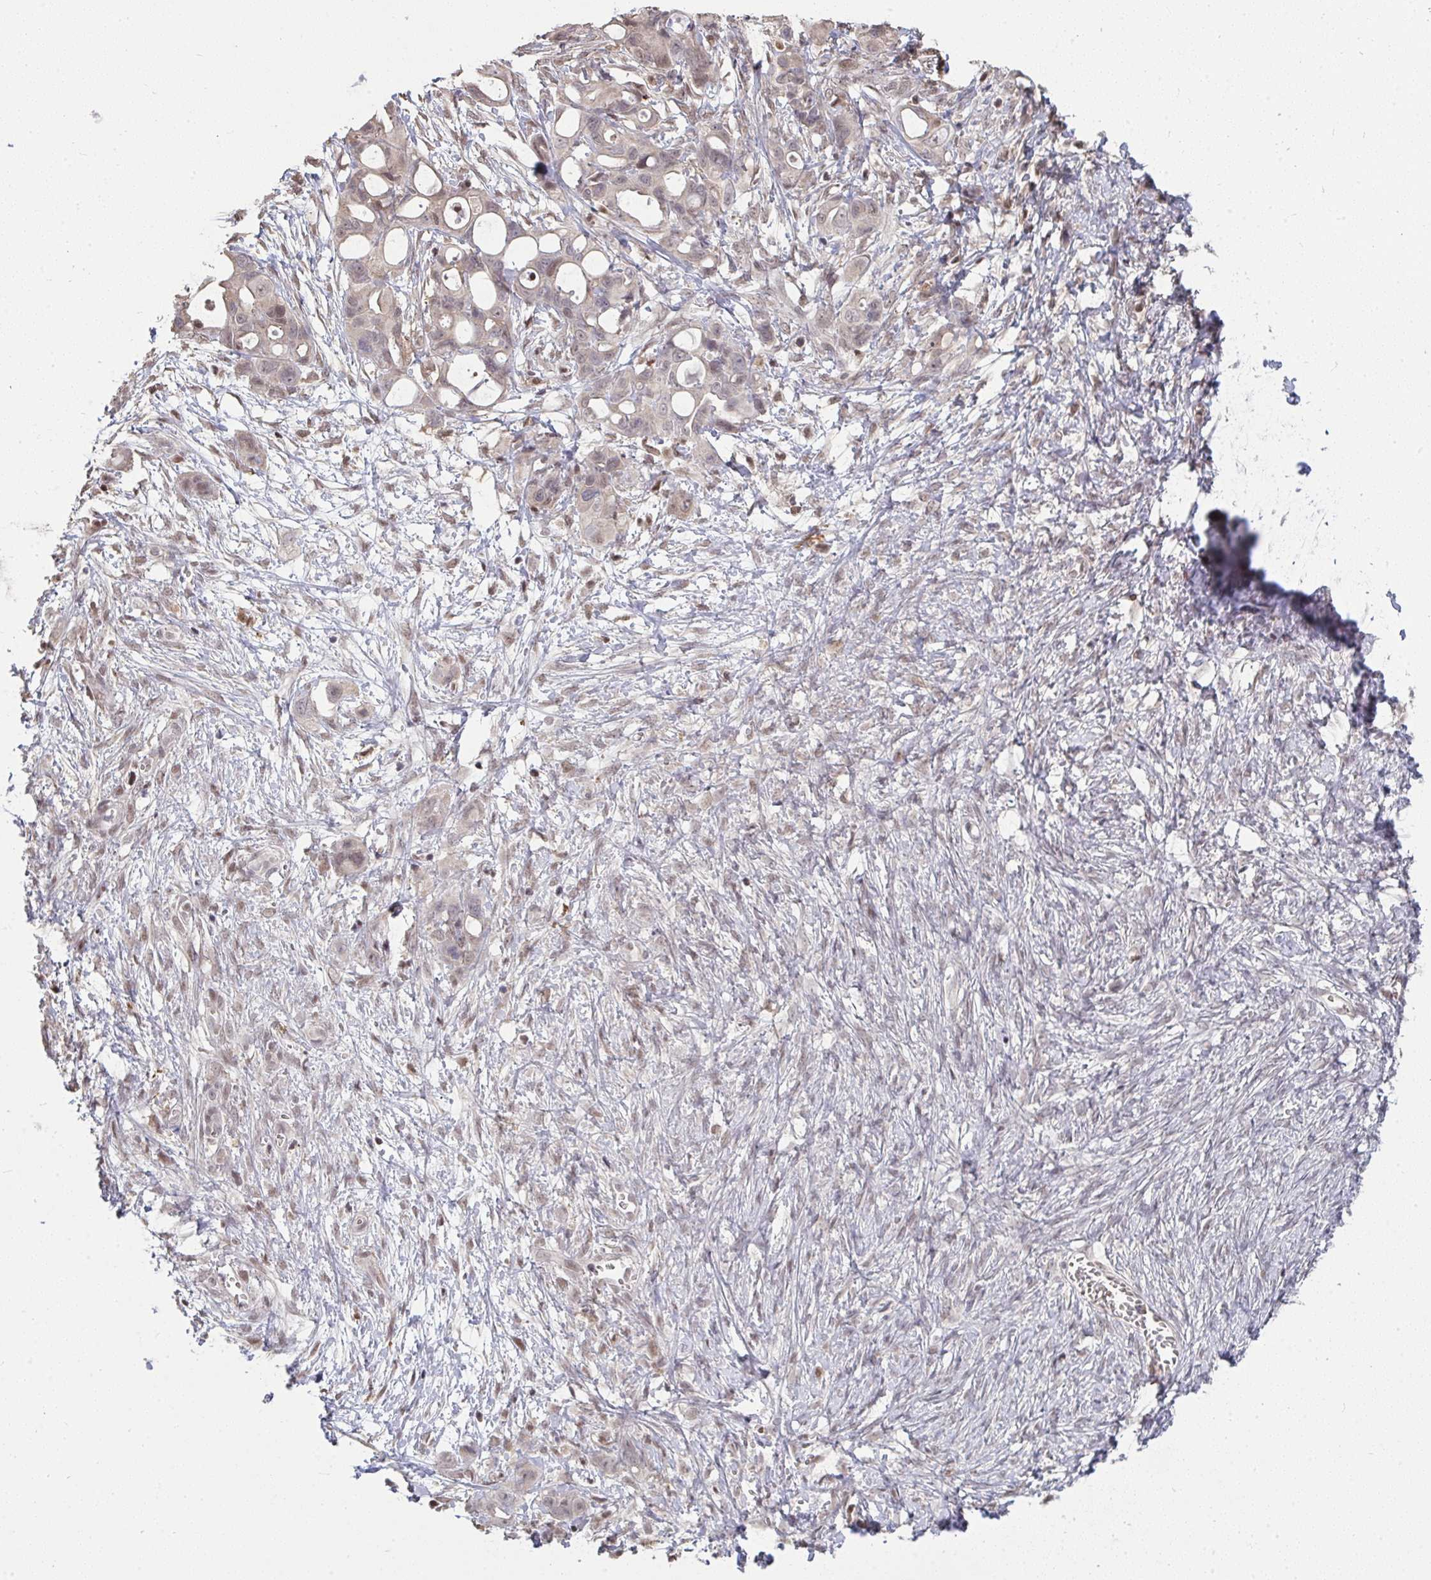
{"staining": {"intensity": "weak", "quantity": "<25%", "location": "nuclear"}, "tissue": "ovarian cancer", "cell_type": "Tumor cells", "image_type": "cancer", "snomed": [{"axis": "morphology", "description": "Cystadenocarcinoma, mucinous, NOS"}, {"axis": "topography", "description": "Ovary"}], "caption": "IHC image of neoplastic tissue: mucinous cystadenocarcinoma (ovarian) stained with DAB (3,3'-diaminobenzidine) demonstrates no significant protein positivity in tumor cells.", "gene": "SAP30", "patient": {"sex": "female", "age": 70}}